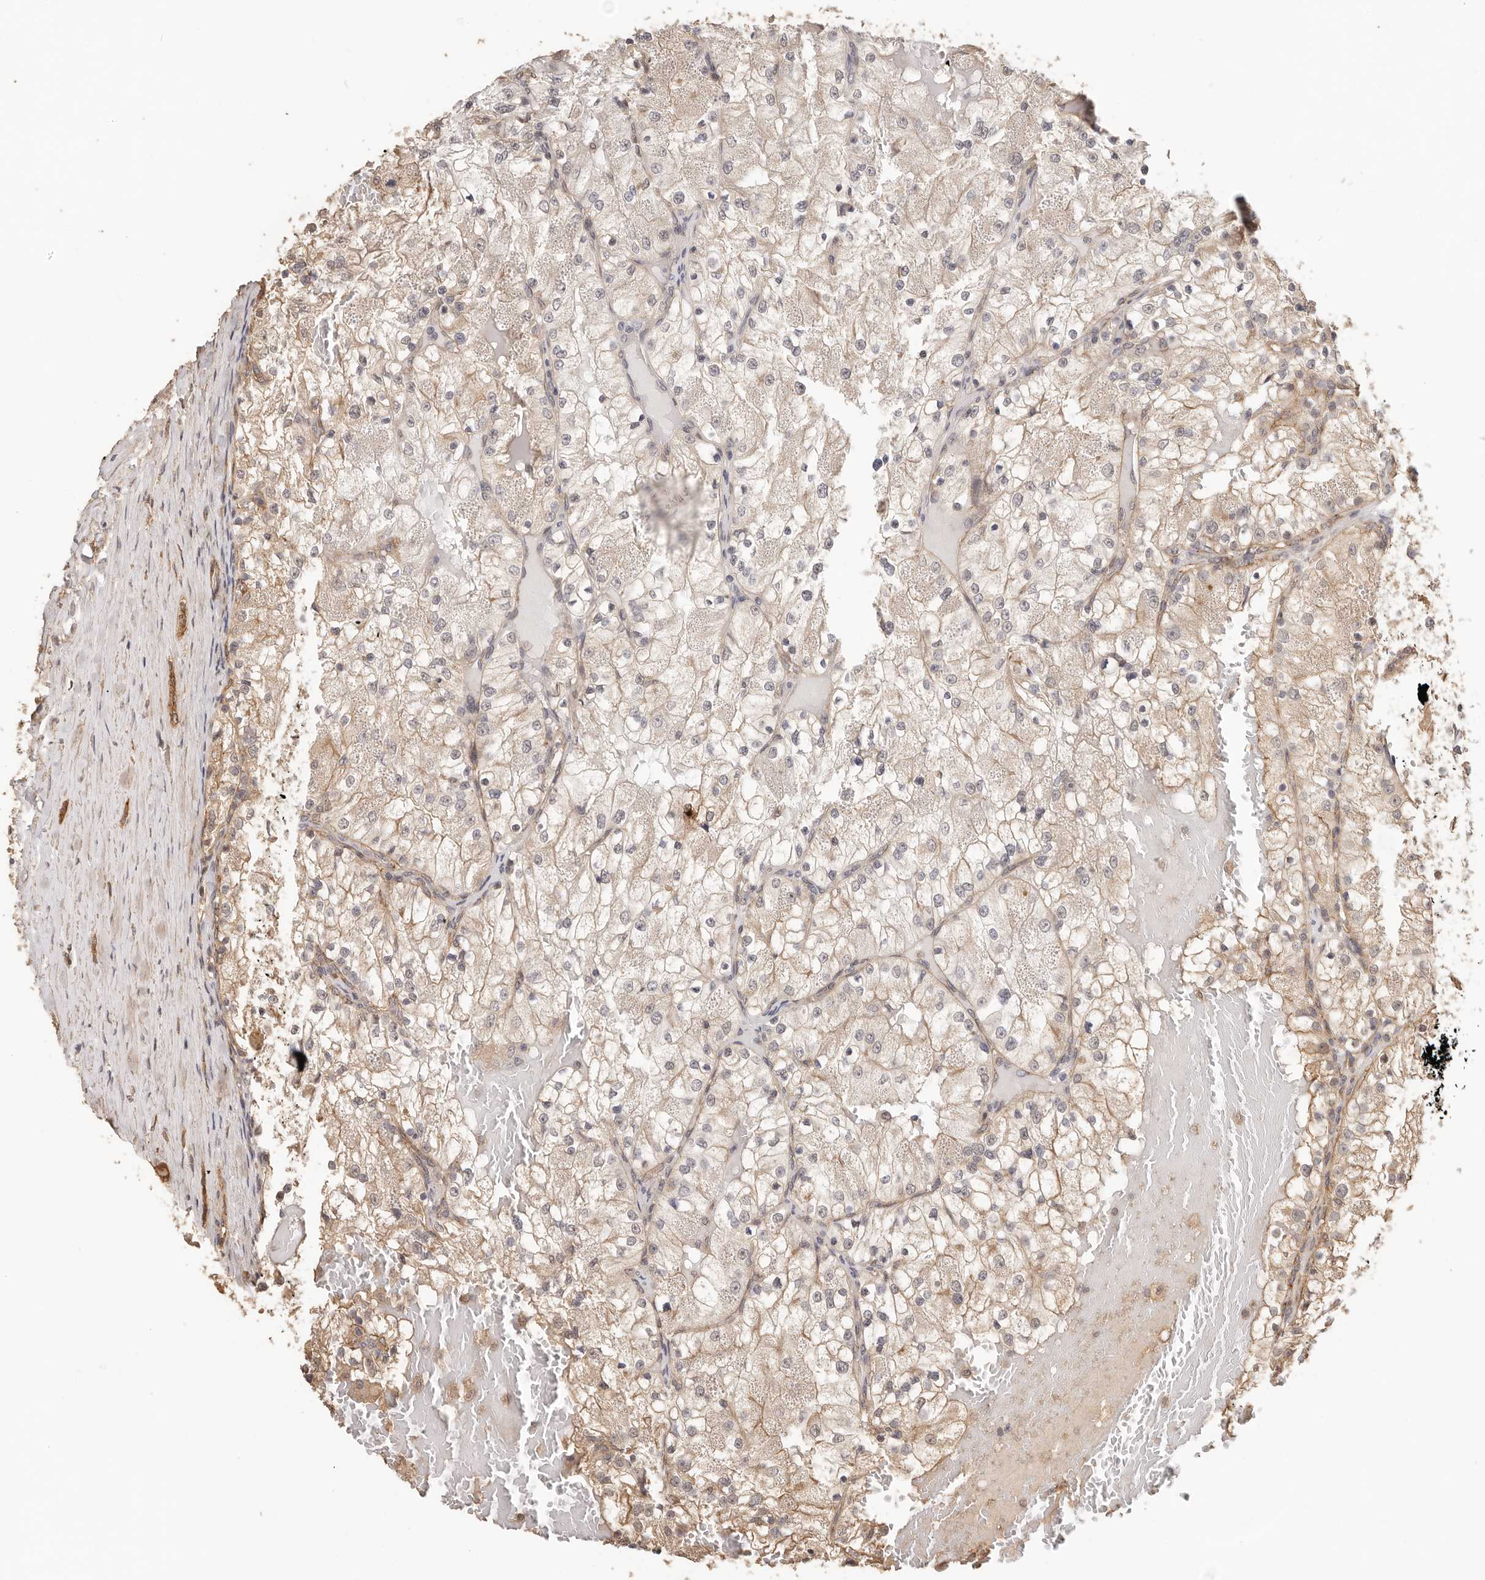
{"staining": {"intensity": "weak", "quantity": "25%-75%", "location": "cytoplasmic/membranous"}, "tissue": "renal cancer", "cell_type": "Tumor cells", "image_type": "cancer", "snomed": [{"axis": "morphology", "description": "Normal tissue, NOS"}, {"axis": "morphology", "description": "Adenocarcinoma, NOS"}, {"axis": "topography", "description": "Kidney"}], "caption": "A low amount of weak cytoplasmic/membranous expression is identified in approximately 25%-75% of tumor cells in renal adenocarcinoma tissue. (brown staining indicates protein expression, while blue staining denotes nuclei).", "gene": "AFDN", "patient": {"sex": "male", "age": 68}}